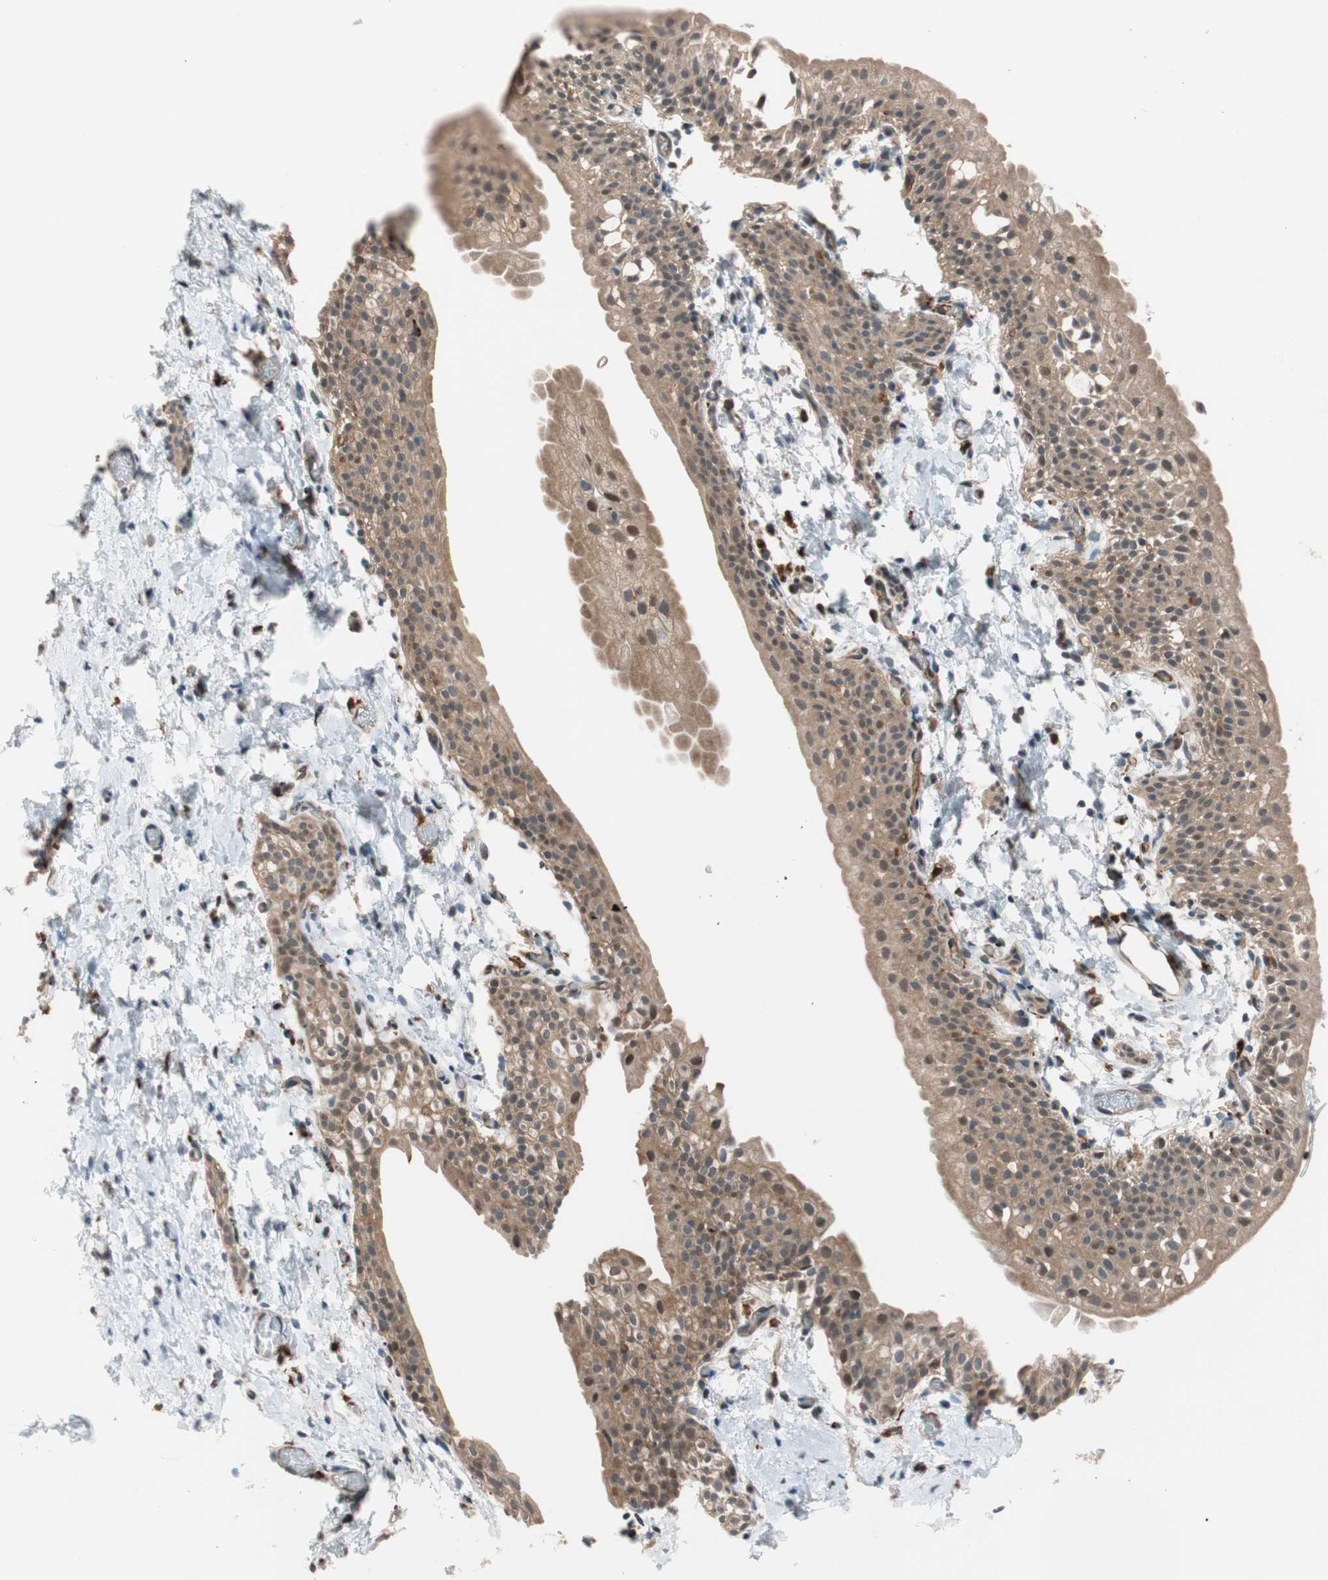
{"staining": {"intensity": "weak", "quantity": "<25%", "location": "cytoplasmic/membranous"}, "tissue": "smooth muscle", "cell_type": "Smooth muscle cells", "image_type": "normal", "snomed": [{"axis": "morphology", "description": "Normal tissue, NOS"}, {"axis": "topography", "description": "Smooth muscle"}], "caption": "DAB (3,3'-diaminobenzidine) immunohistochemical staining of normal smooth muscle exhibits no significant positivity in smooth muscle cells.", "gene": "P3R3URF", "patient": {"sex": "male", "age": 16}}